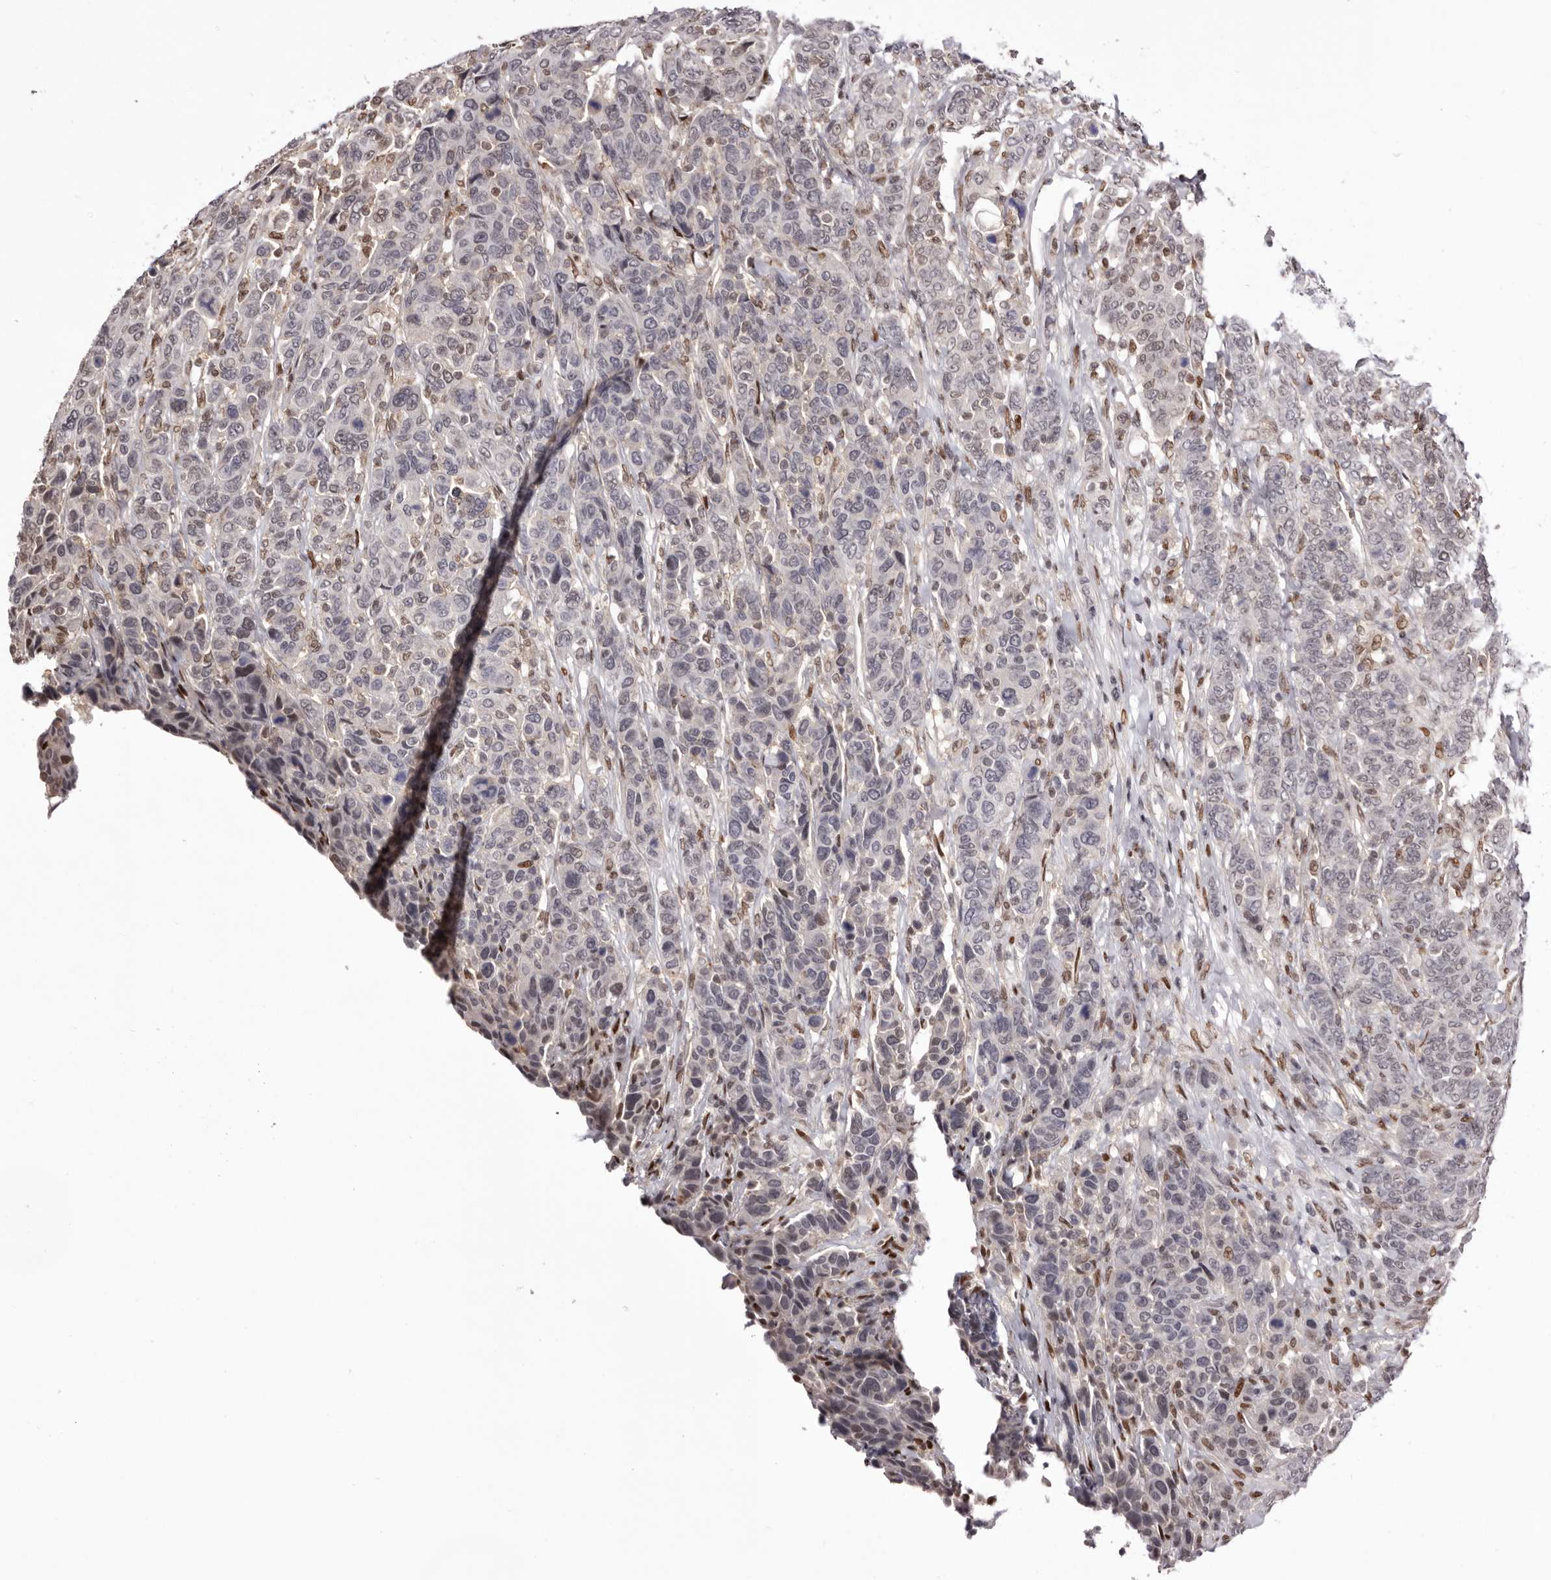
{"staining": {"intensity": "negative", "quantity": "none", "location": "none"}, "tissue": "breast cancer", "cell_type": "Tumor cells", "image_type": "cancer", "snomed": [{"axis": "morphology", "description": "Duct carcinoma"}, {"axis": "topography", "description": "Breast"}], "caption": "Immunohistochemistry (IHC) micrograph of neoplastic tissue: breast invasive ductal carcinoma stained with DAB (3,3'-diaminobenzidine) reveals no significant protein staining in tumor cells. (Immunohistochemistry (IHC), brightfield microscopy, high magnification).", "gene": "FBXO5", "patient": {"sex": "female", "age": 37}}